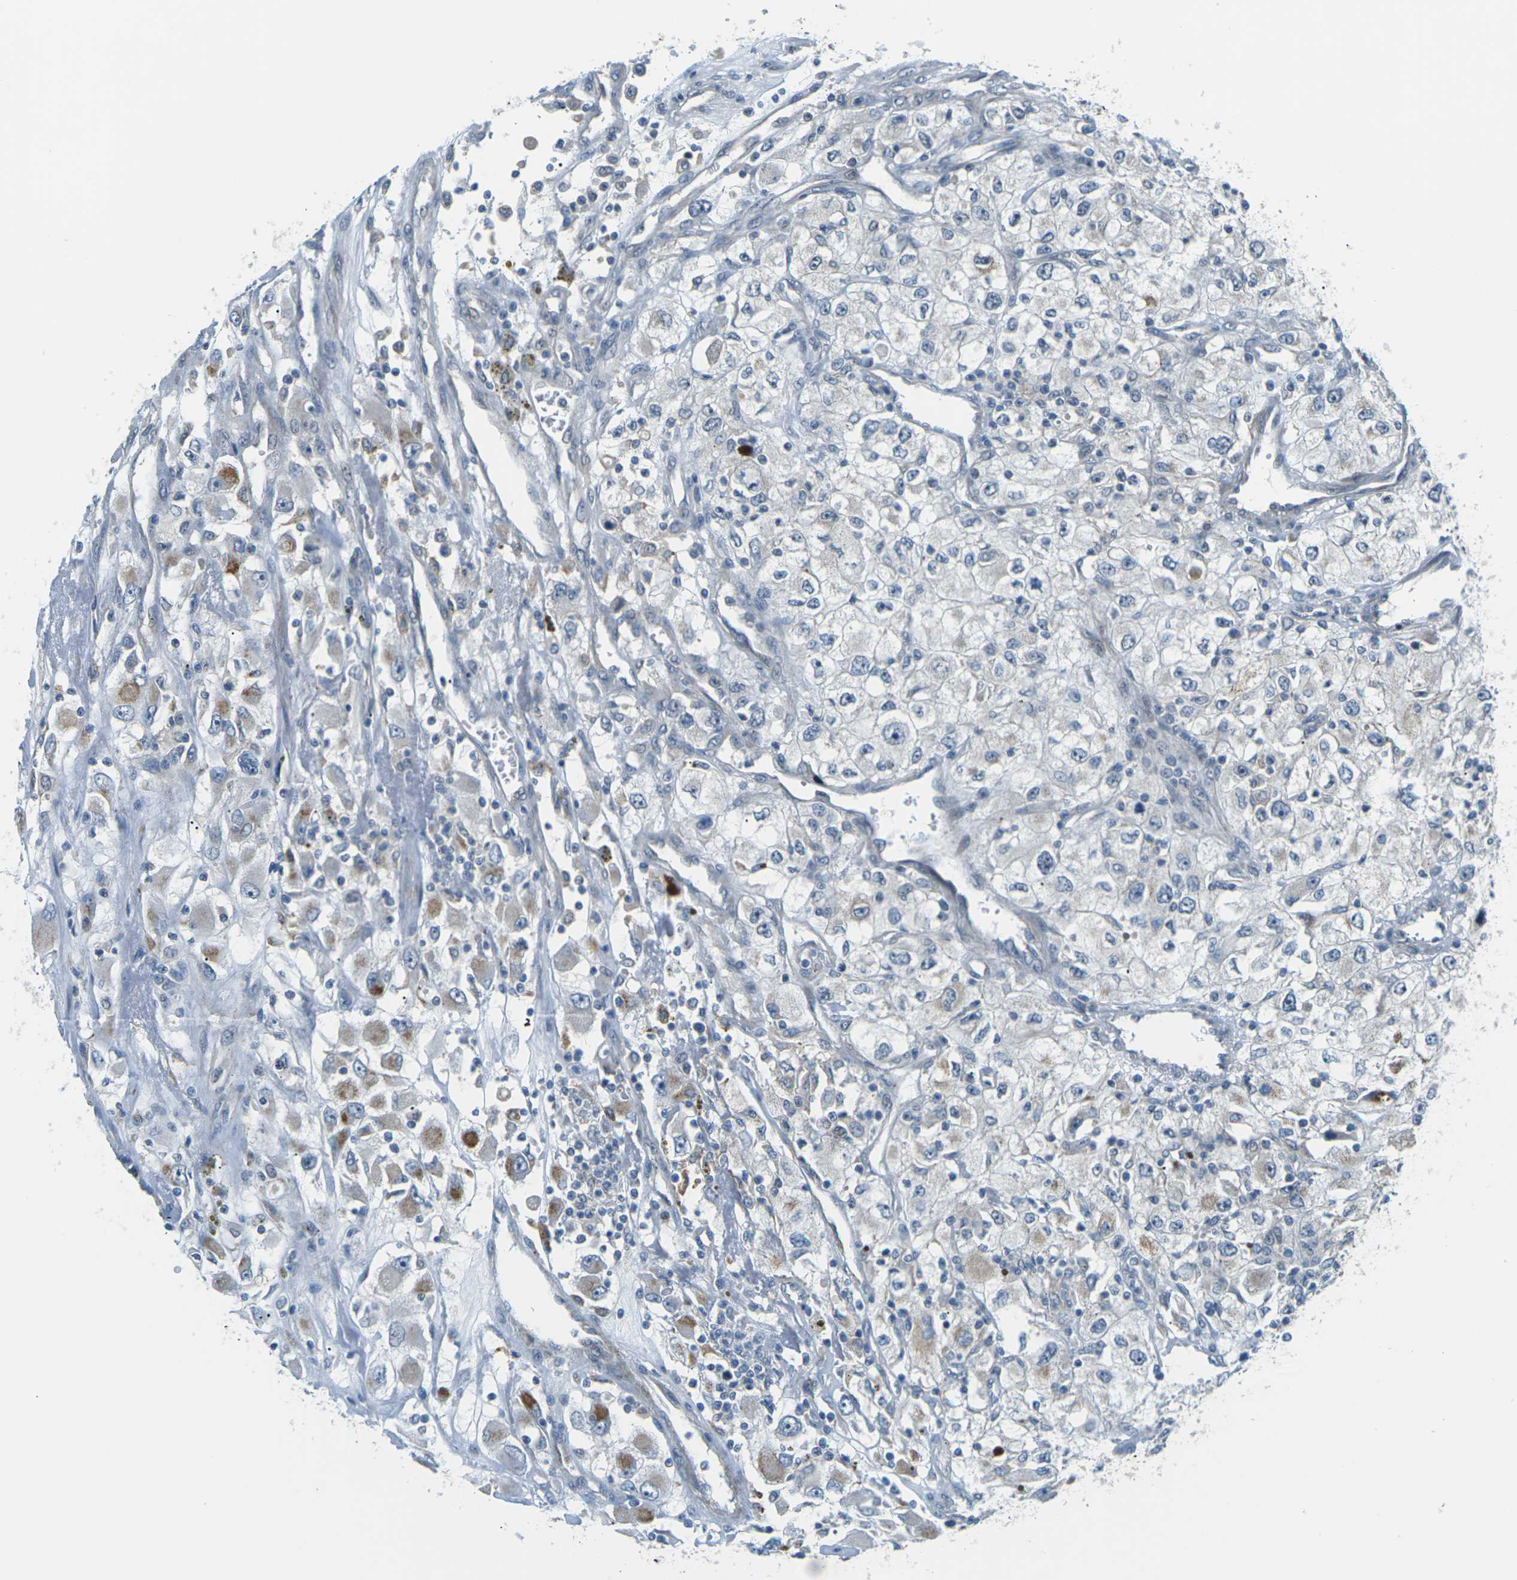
{"staining": {"intensity": "moderate", "quantity": "<25%", "location": "cytoplasmic/membranous"}, "tissue": "renal cancer", "cell_type": "Tumor cells", "image_type": "cancer", "snomed": [{"axis": "morphology", "description": "Adenocarcinoma, NOS"}, {"axis": "topography", "description": "Kidney"}], "caption": "Immunohistochemistry (DAB (3,3'-diaminobenzidine)) staining of human renal cancer shows moderate cytoplasmic/membranous protein staining in approximately <25% of tumor cells.", "gene": "SLC13A3", "patient": {"sex": "female", "age": 52}}